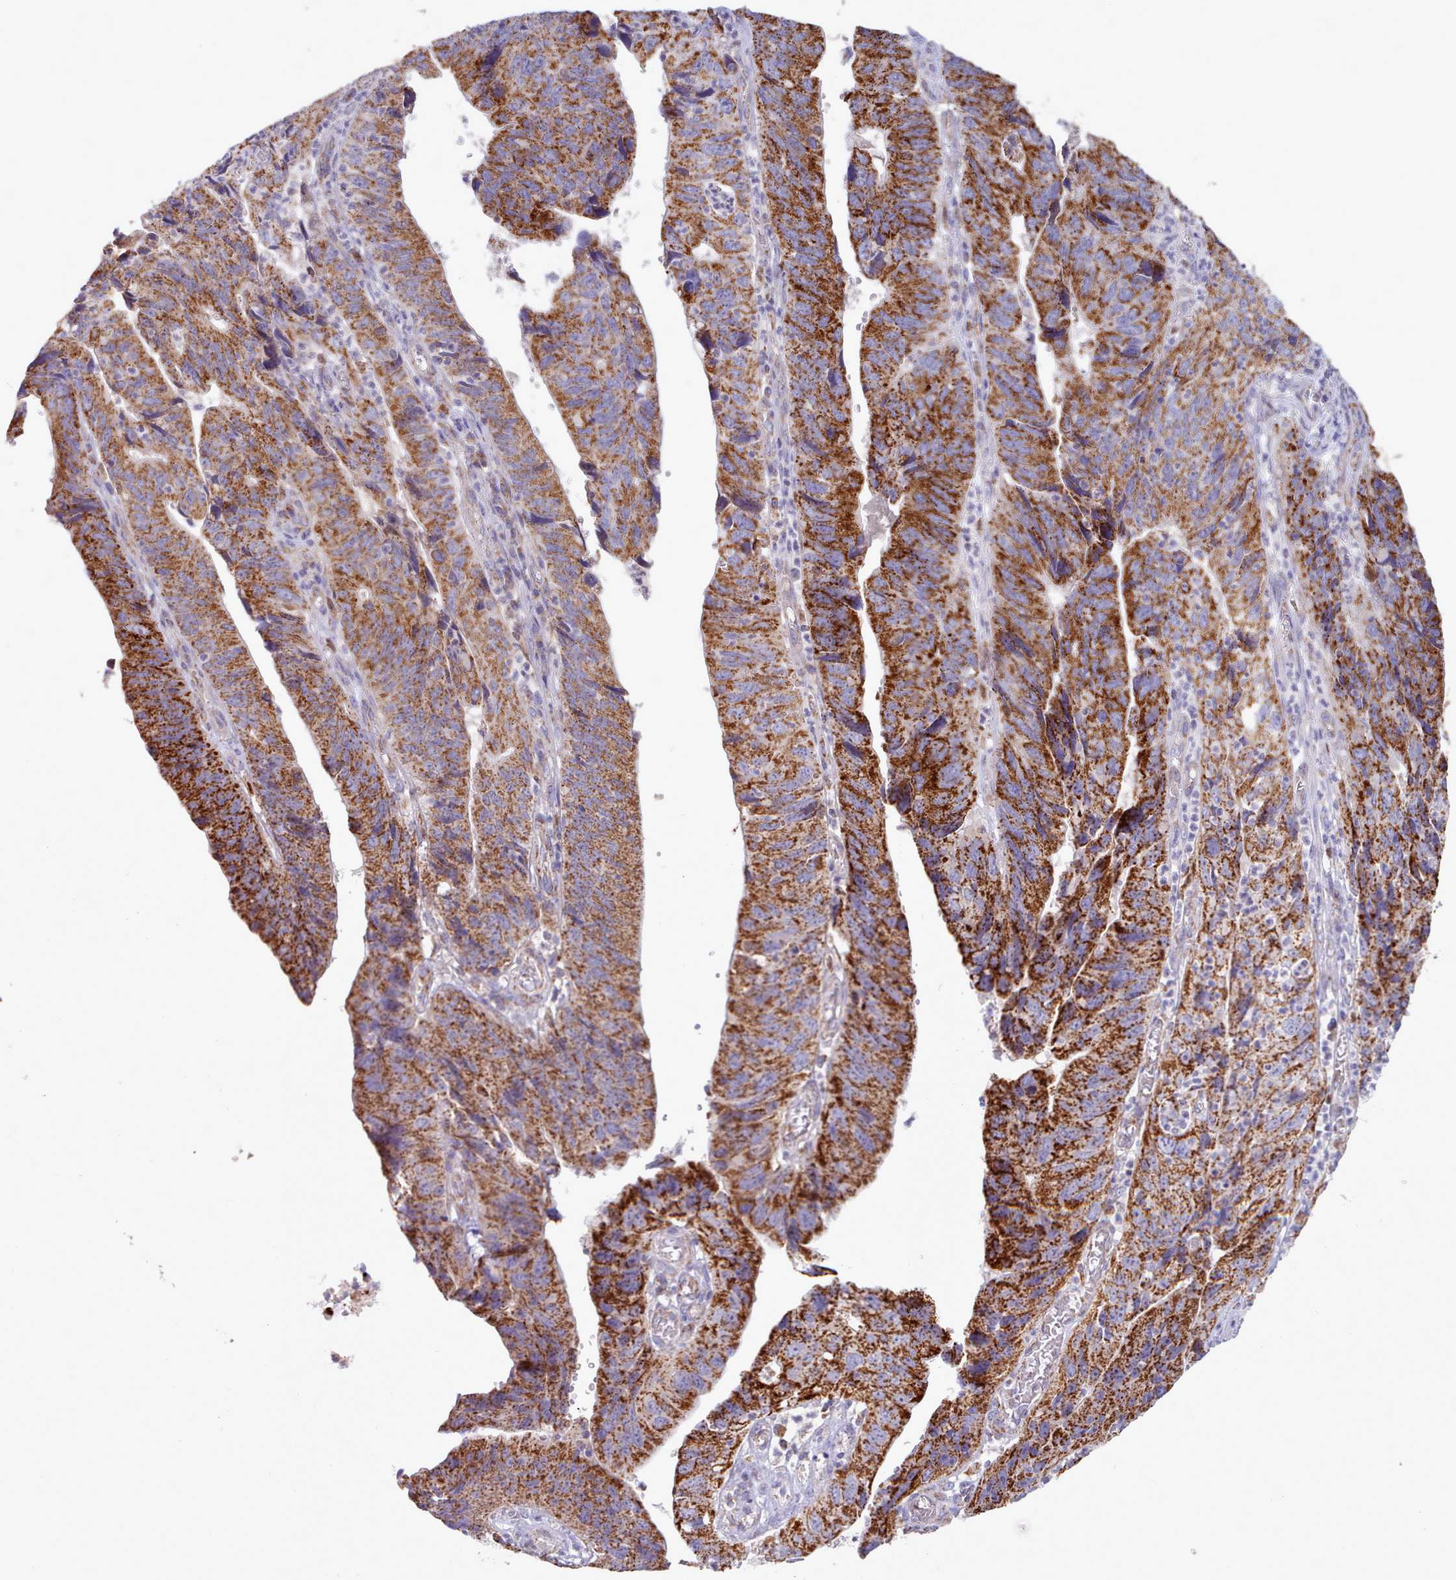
{"staining": {"intensity": "strong", "quantity": ">75%", "location": "cytoplasmic/membranous"}, "tissue": "stomach cancer", "cell_type": "Tumor cells", "image_type": "cancer", "snomed": [{"axis": "morphology", "description": "Adenocarcinoma, NOS"}, {"axis": "topography", "description": "Stomach"}], "caption": "Strong cytoplasmic/membranous expression is seen in about >75% of tumor cells in stomach cancer (adenocarcinoma).", "gene": "HSDL2", "patient": {"sex": "male", "age": 59}}